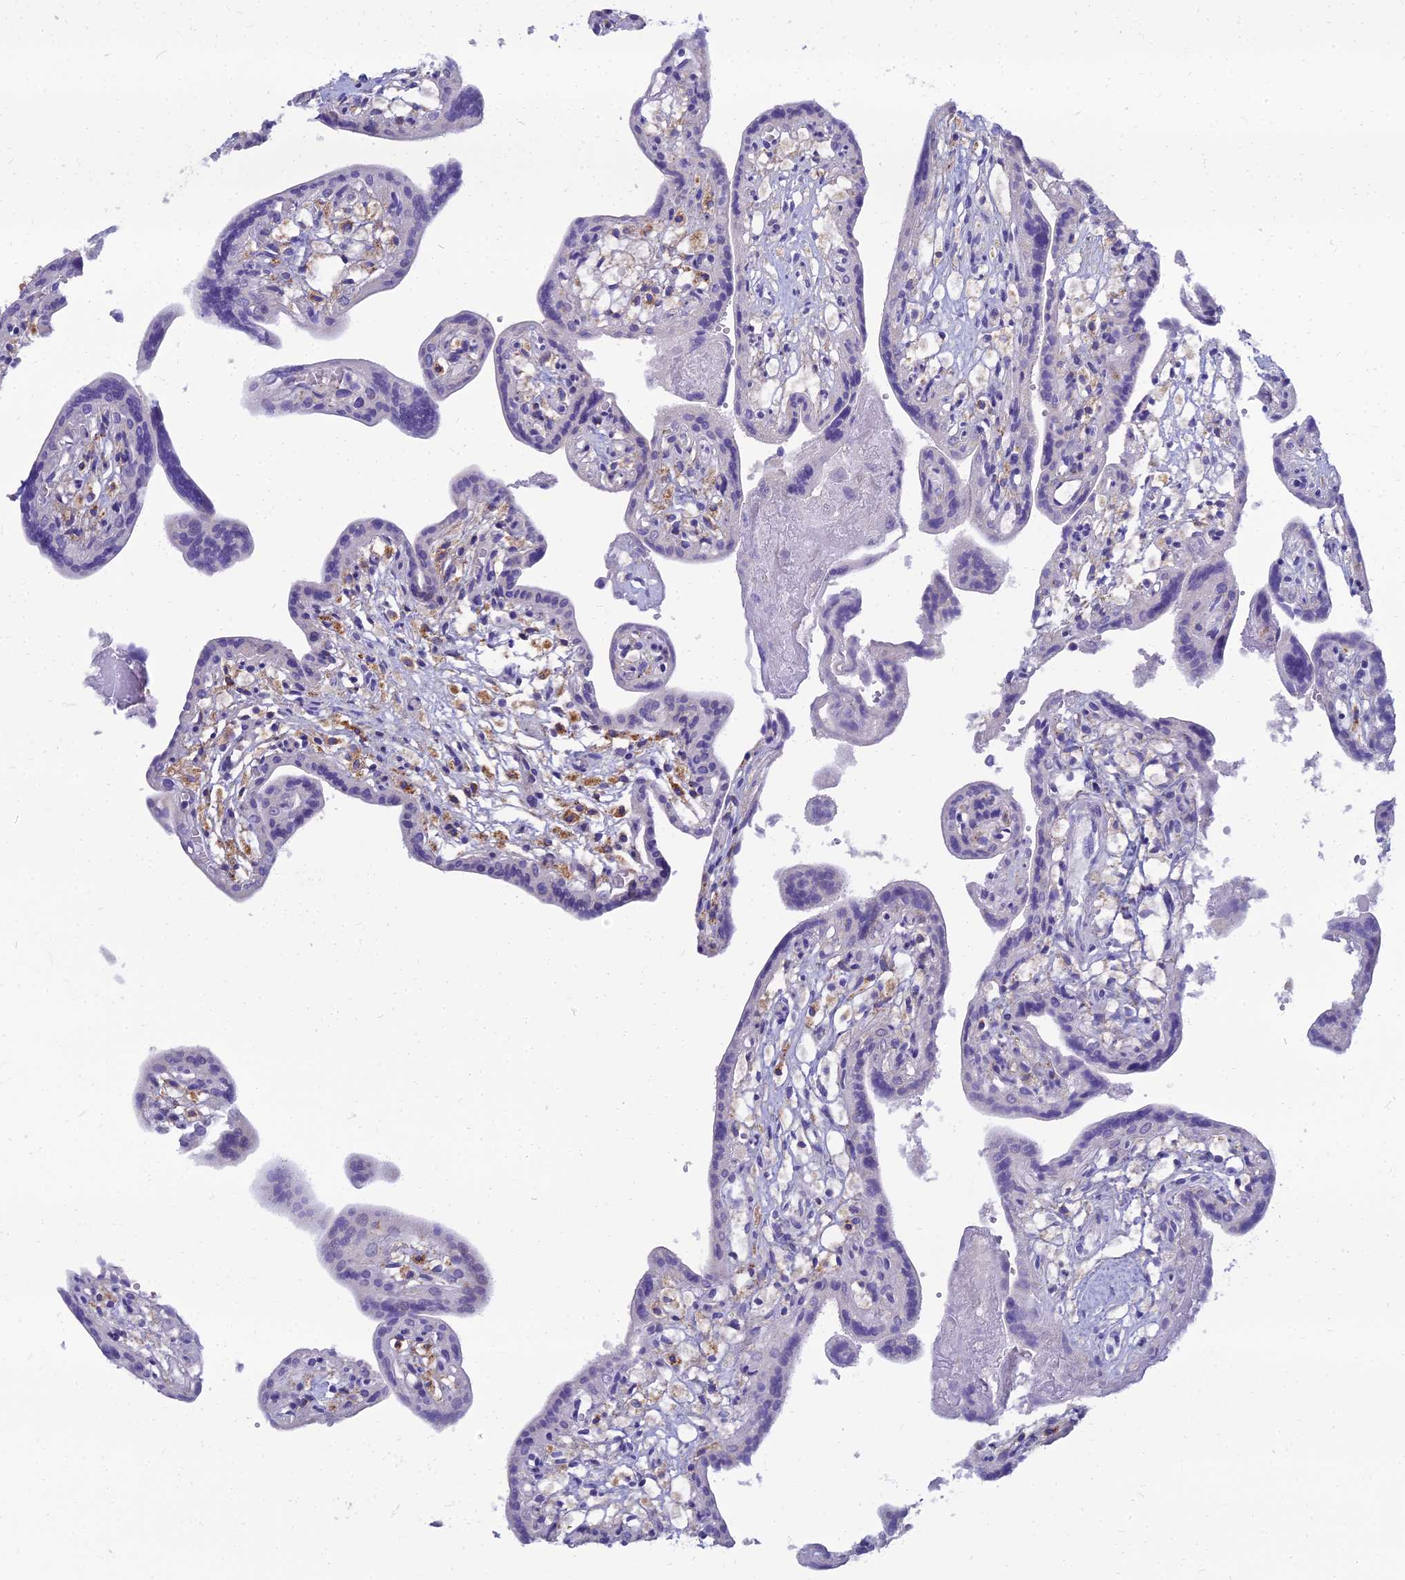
{"staining": {"intensity": "weak", "quantity": "<25%", "location": "cytoplasmic/membranous"}, "tissue": "placenta", "cell_type": "Trophoblastic cells", "image_type": "normal", "snomed": [{"axis": "morphology", "description": "Normal tissue, NOS"}, {"axis": "topography", "description": "Placenta"}], "caption": "This is an immunohistochemistry (IHC) image of benign placenta. There is no staining in trophoblastic cells.", "gene": "NPY", "patient": {"sex": "female", "age": 37}}